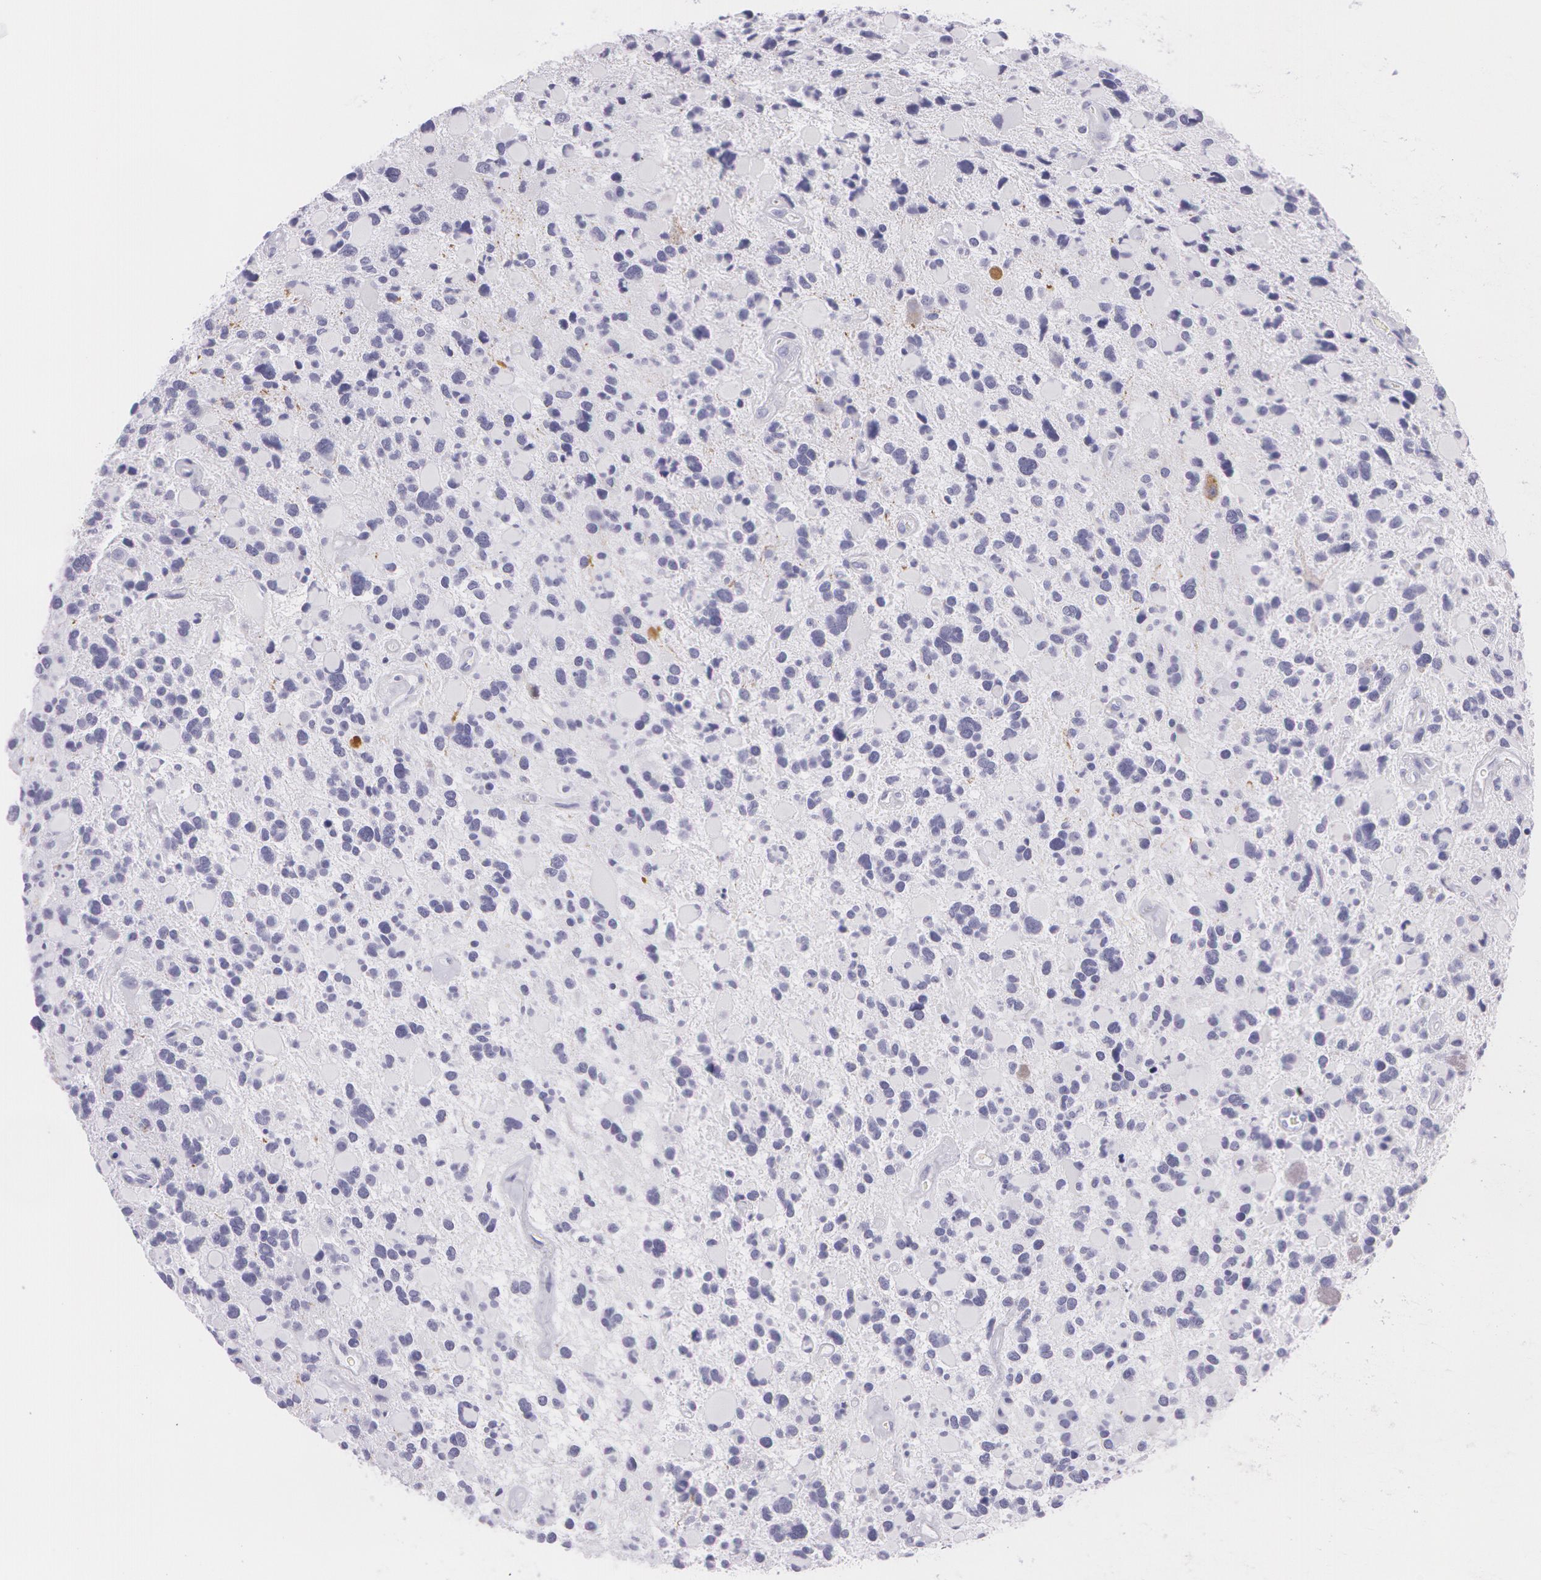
{"staining": {"intensity": "negative", "quantity": "none", "location": "none"}, "tissue": "glioma", "cell_type": "Tumor cells", "image_type": "cancer", "snomed": [{"axis": "morphology", "description": "Glioma, malignant, High grade"}, {"axis": "topography", "description": "Brain"}], "caption": "This is an immunohistochemistry micrograph of high-grade glioma (malignant). There is no positivity in tumor cells.", "gene": "SNCG", "patient": {"sex": "female", "age": 37}}